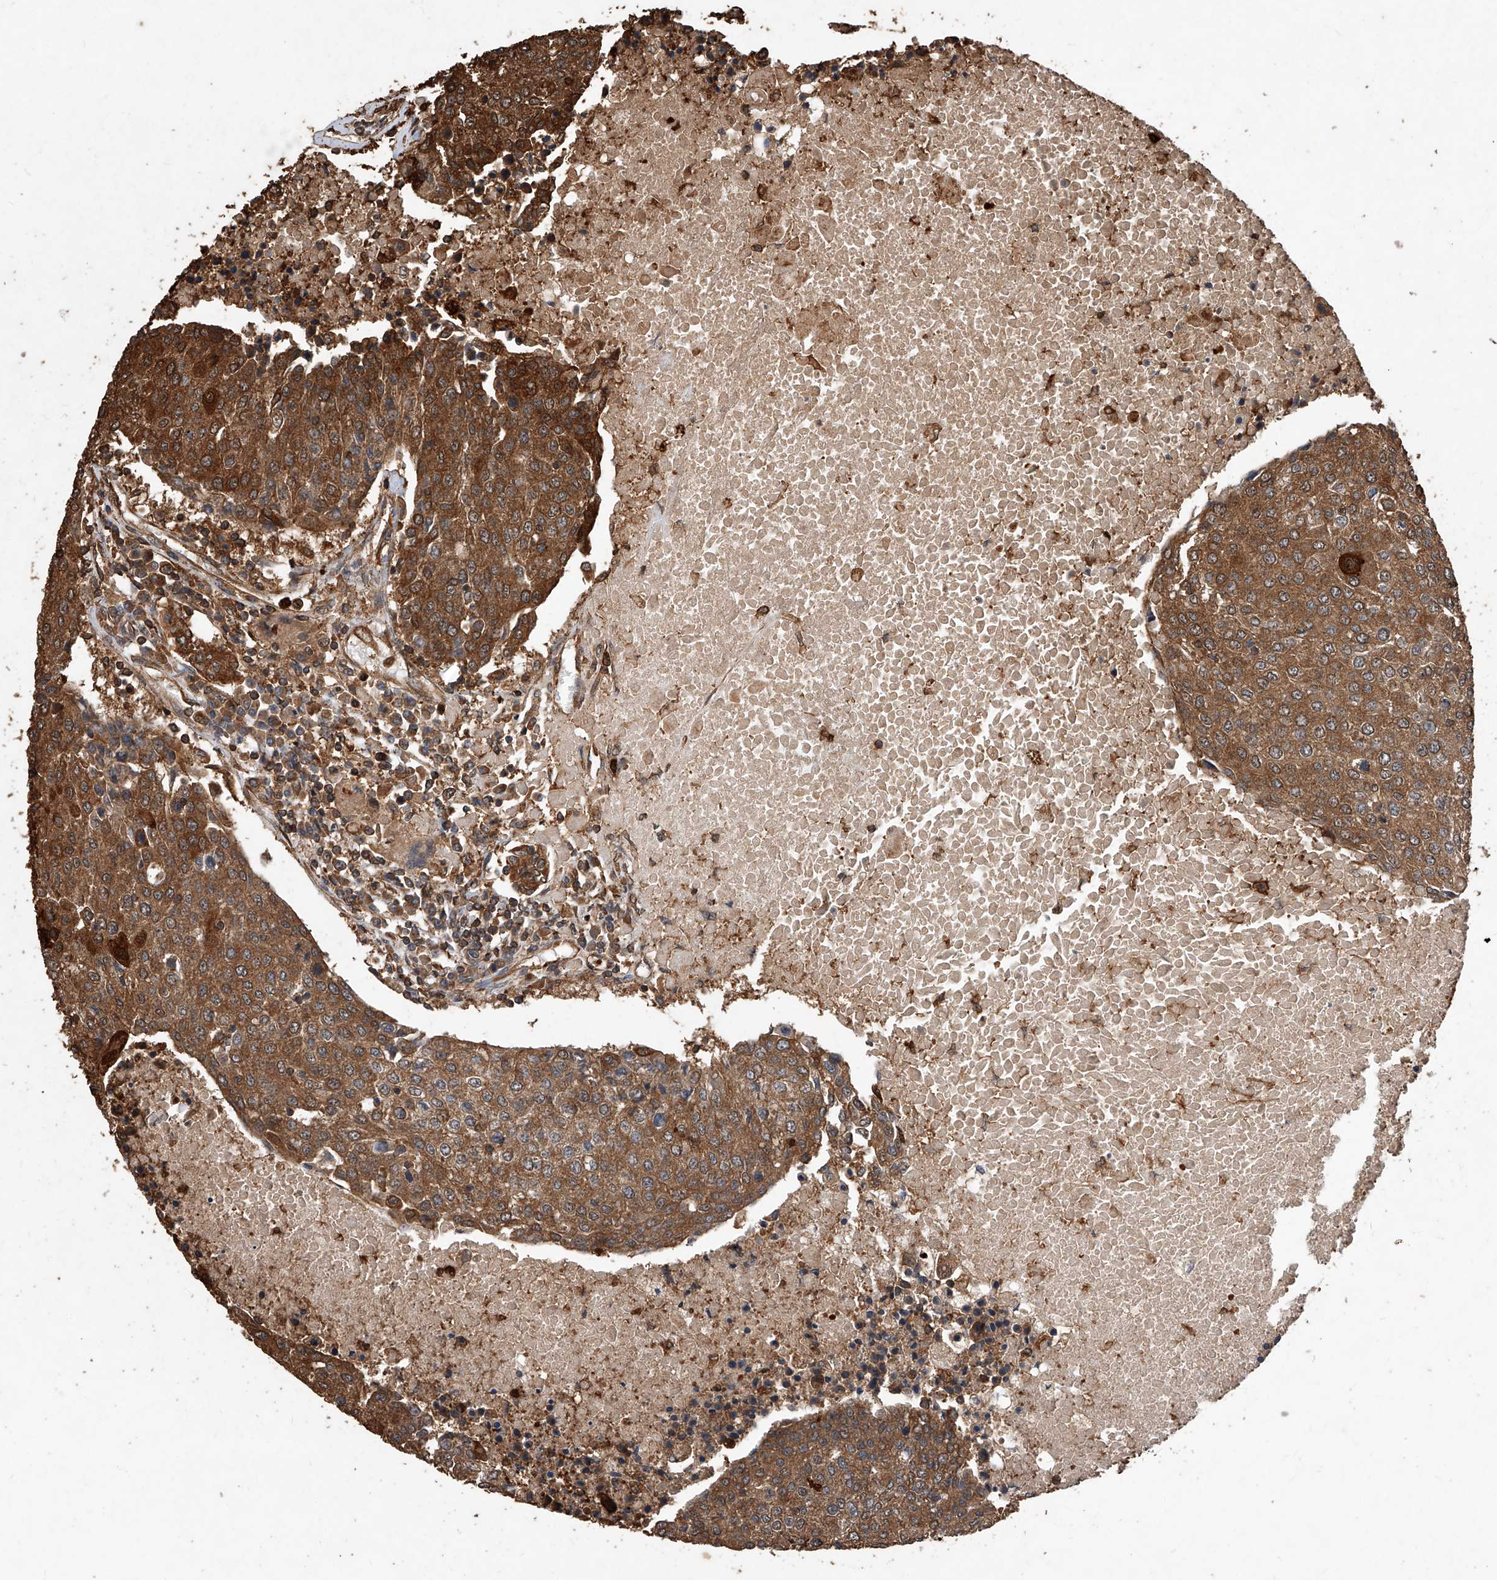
{"staining": {"intensity": "strong", "quantity": ">75%", "location": "cytoplasmic/membranous"}, "tissue": "urothelial cancer", "cell_type": "Tumor cells", "image_type": "cancer", "snomed": [{"axis": "morphology", "description": "Urothelial carcinoma, High grade"}, {"axis": "topography", "description": "Urinary bladder"}], "caption": "Immunohistochemical staining of human urothelial cancer exhibits high levels of strong cytoplasmic/membranous protein staining in about >75% of tumor cells.", "gene": "UCP2", "patient": {"sex": "female", "age": 85}}